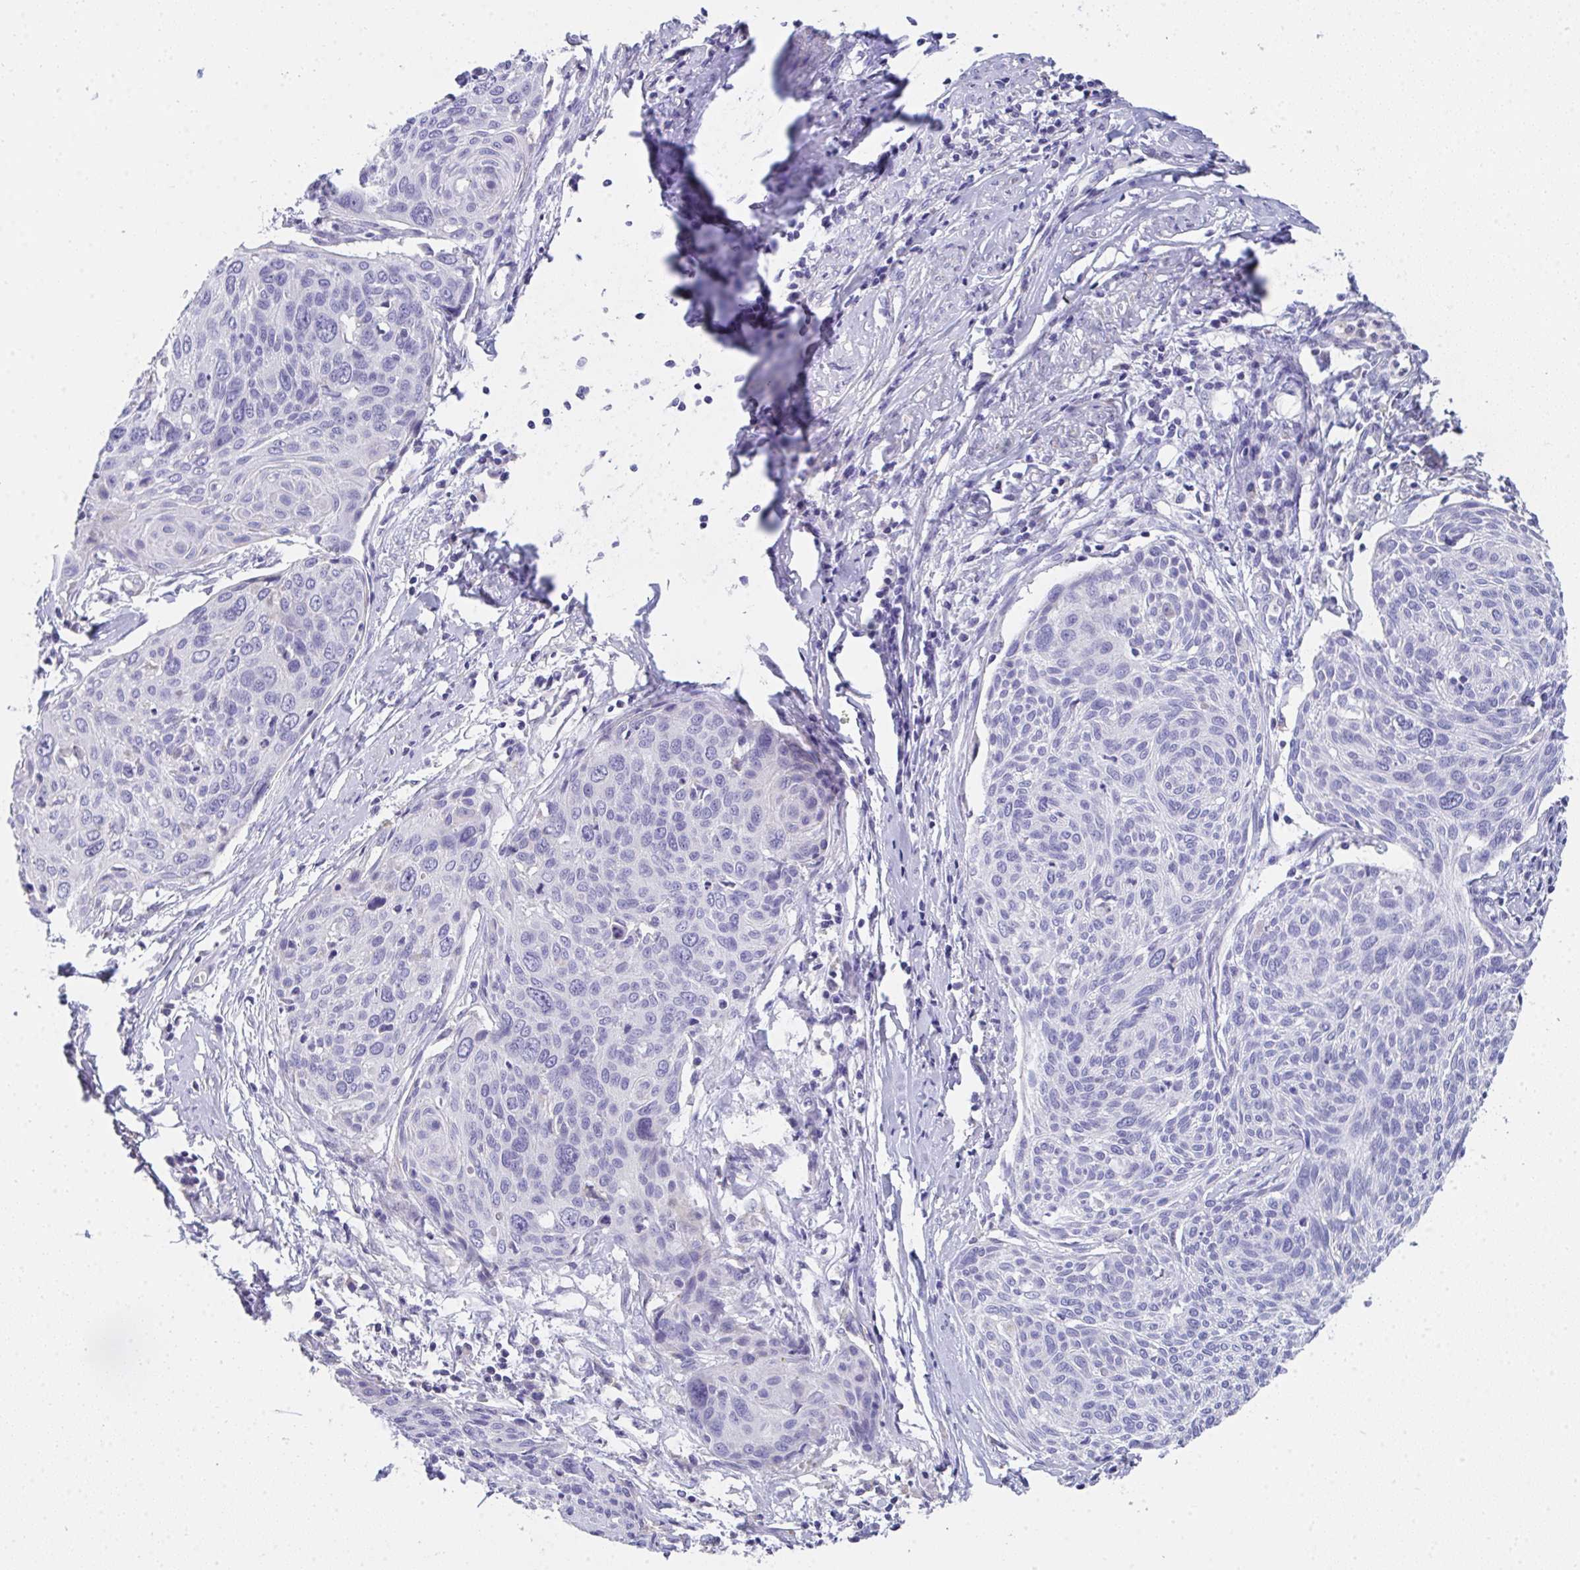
{"staining": {"intensity": "negative", "quantity": "none", "location": "none"}, "tissue": "cervical cancer", "cell_type": "Tumor cells", "image_type": "cancer", "snomed": [{"axis": "morphology", "description": "Squamous cell carcinoma, NOS"}, {"axis": "topography", "description": "Cervix"}], "caption": "Immunohistochemistry (IHC) histopathology image of human cervical cancer (squamous cell carcinoma) stained for a protein (brown), which reveals no staining in tumor cells.", "gene": "COA5", "patient": {"sex": "female", "age": 49}}